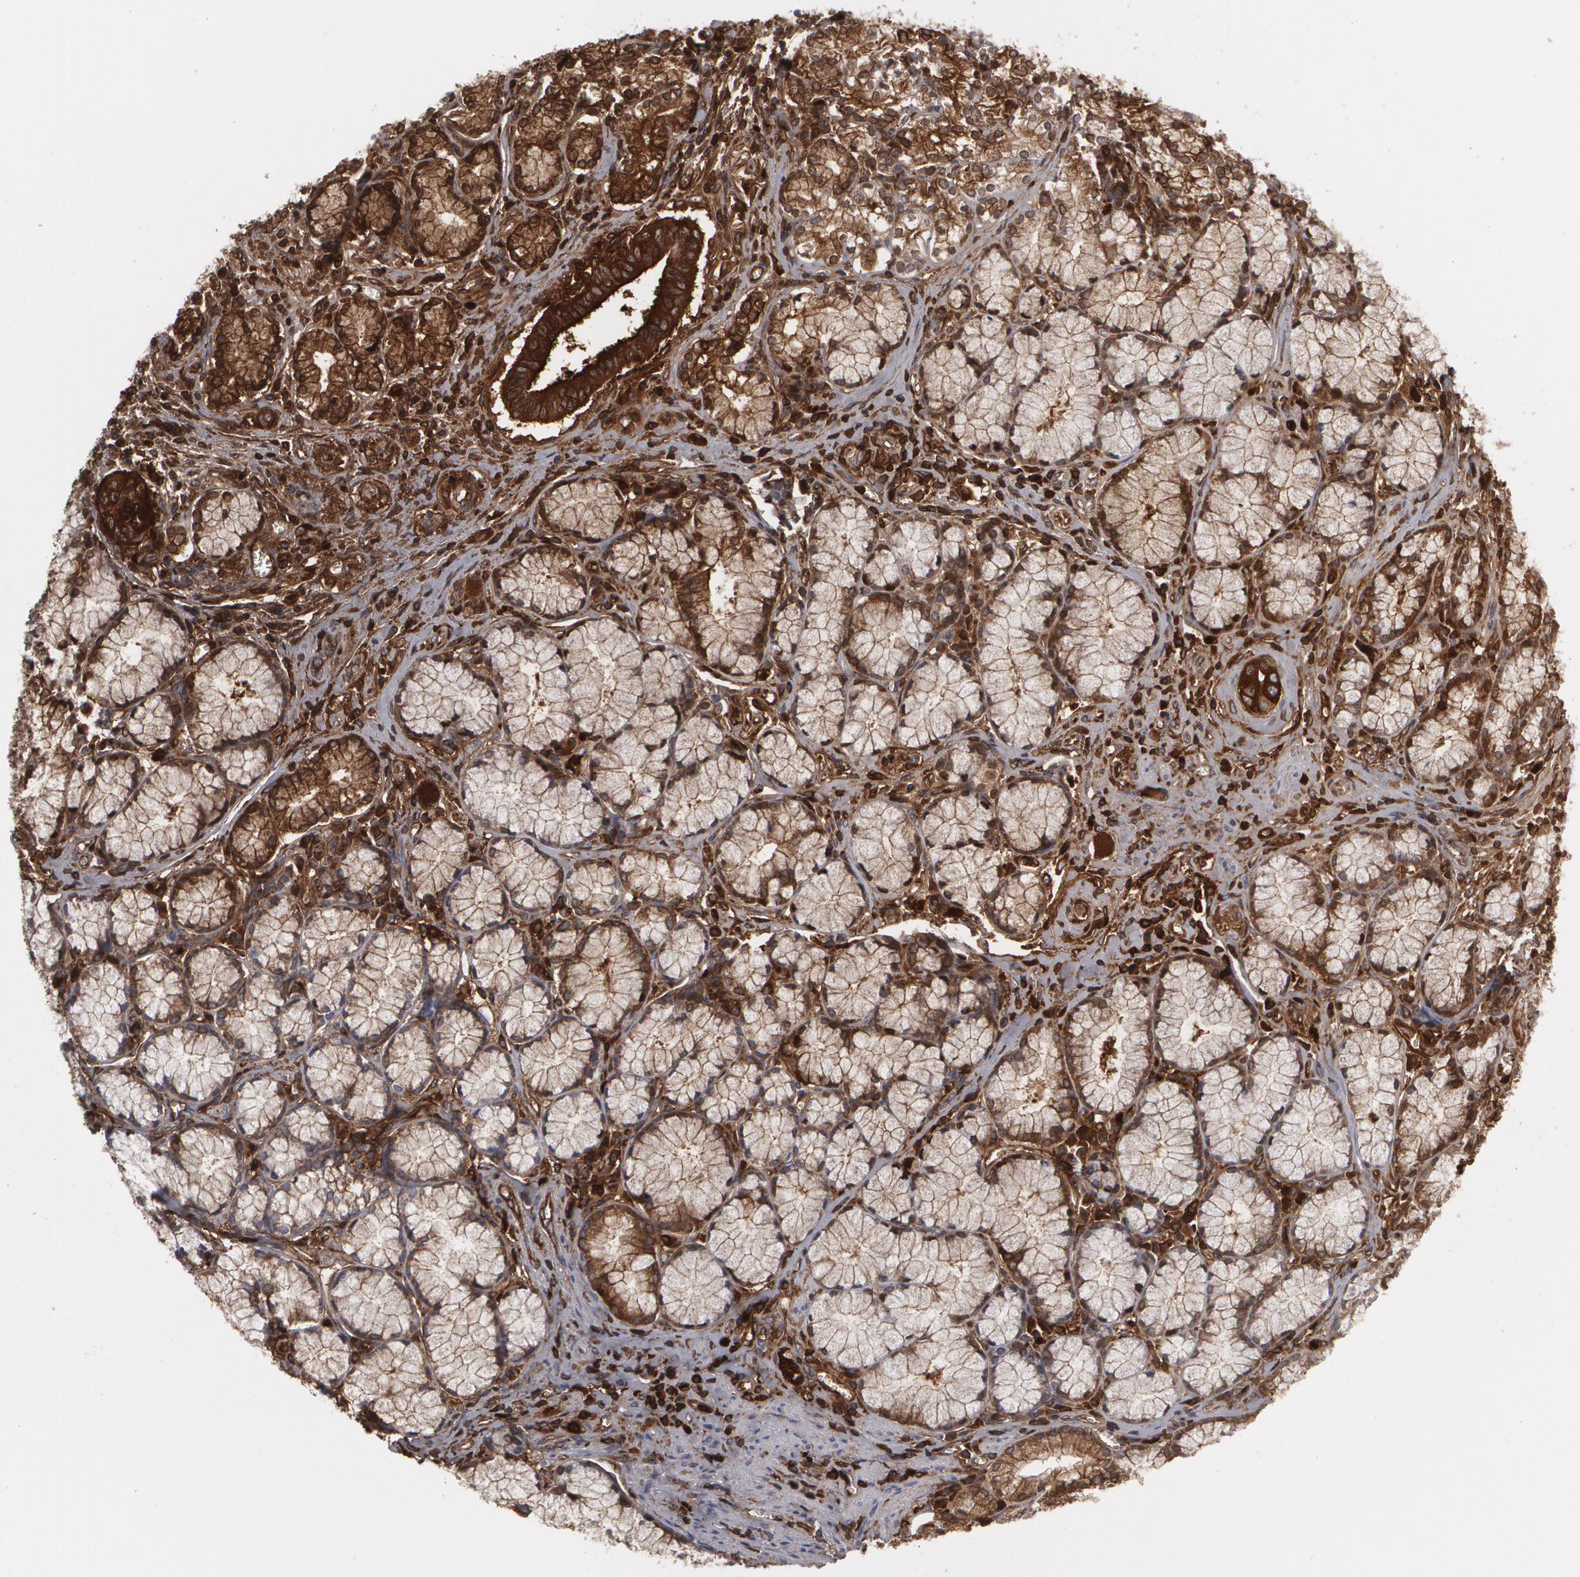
{"staining": {"intensity": "moderate", "quantity": "25%-75%", "location": "cytoplasmic/membranous"}, "tissue": "pancreatic cancer", "cell_type": "Tumor cells", "image_type": "cancer", "snomed": [{"axis": "morphology", "description": "Adenocarcinoma, NOS"}, {"axis": "topography", "description": "Pancreas"}], "caption": "Immunohistochemistry (DAB) staining of pancreatic cancer (adenocarcinoma) demonstrates moderate cytoplasmic/membranous protein positivity in approximately 25%-75% of tumor cells.", "gene": "LRG1", "patient": {"sex": "male", "age": 77}}